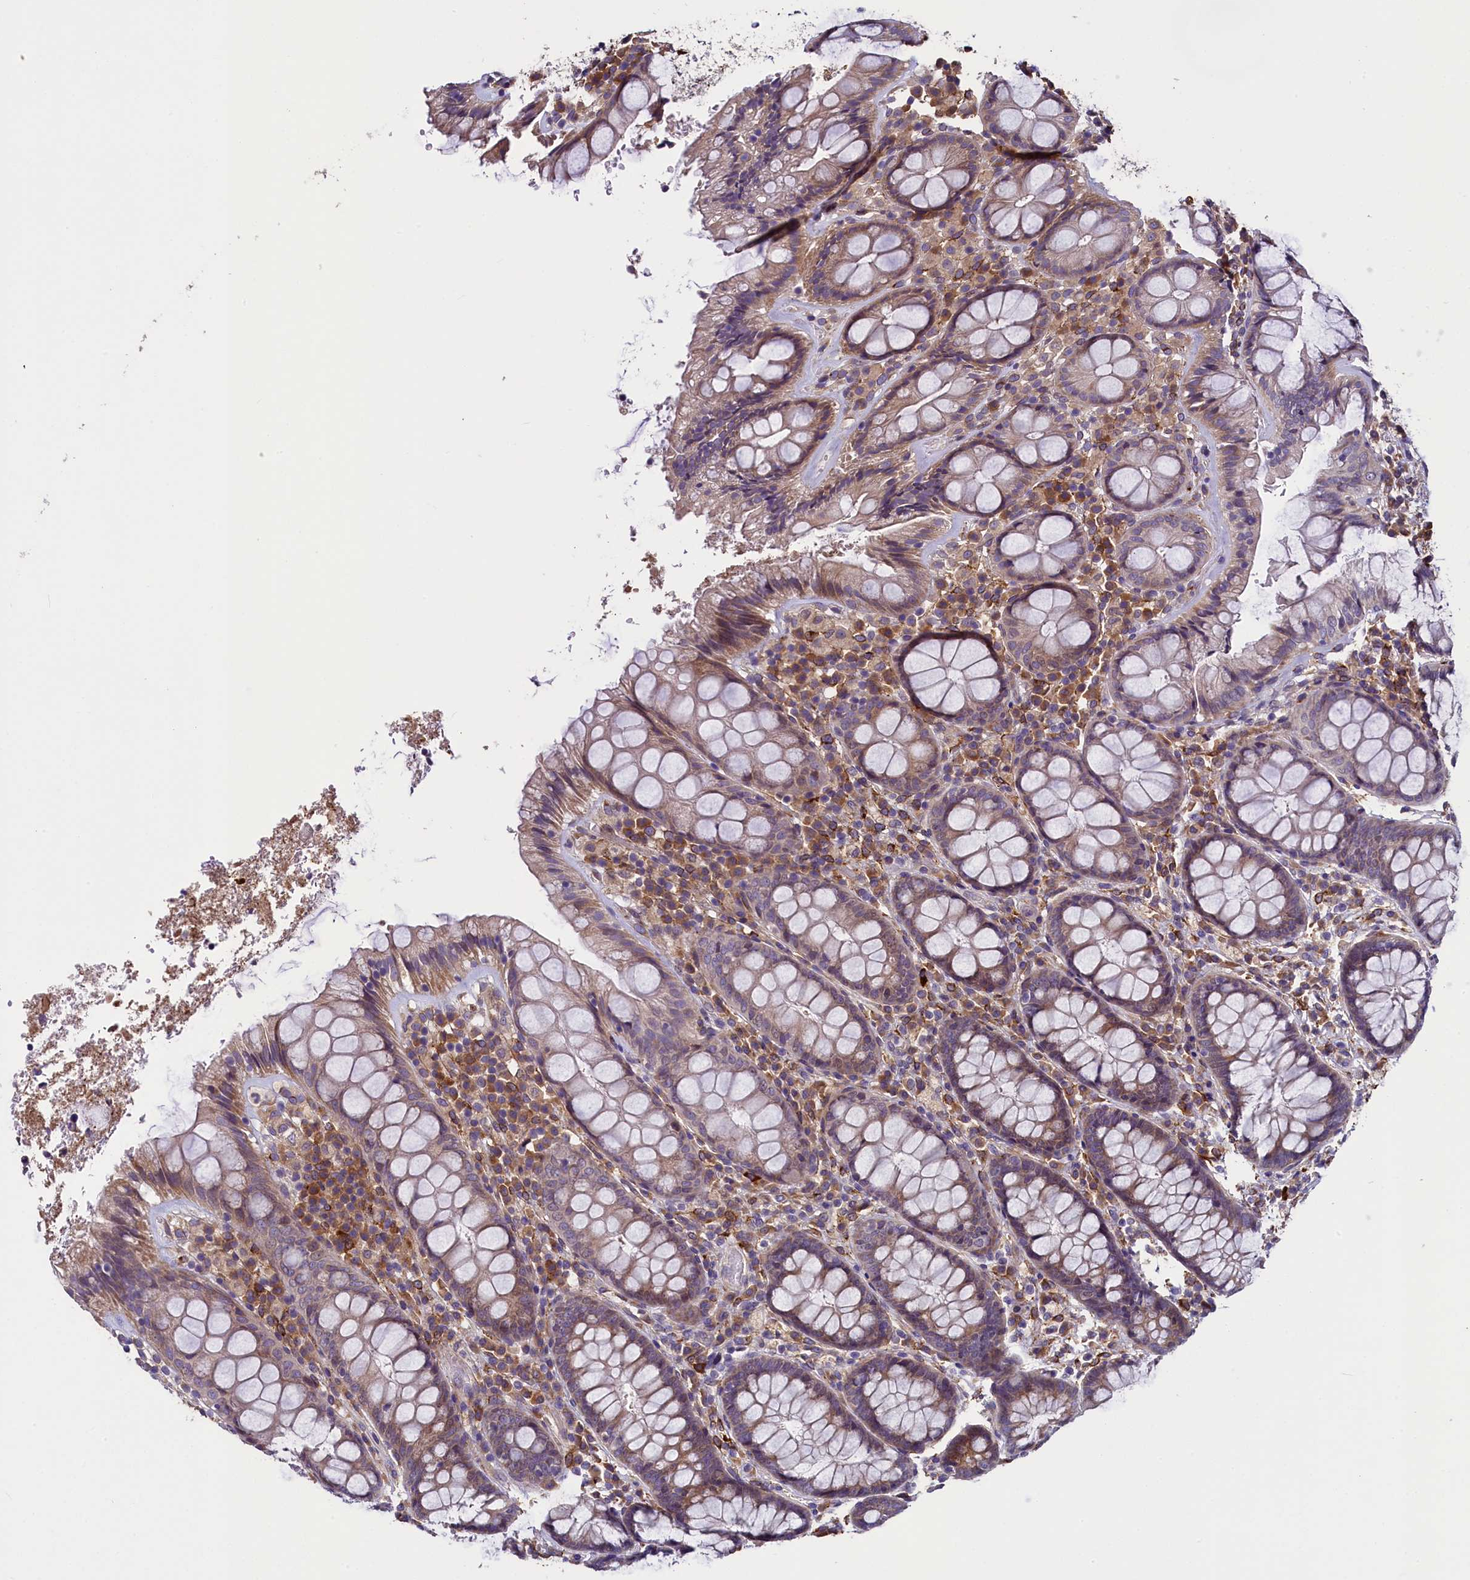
{"staining": {"intensity": "weak", "quantity": "25%-75%", "location": "cytoplasmic/membranous"}, "tissue": "rectum", "cell_type": "Glandular cells", "image_type": "normal", "snomed": [{"axis": "morphology", "description": "Normal tissue, NOS"}, {"axis": "topography", "description": "Rectum"}], "caption": "The image demonstrates immunohistochemical staining of unremarkable rectum. There is weak cytoplasmic/membranous staining is identified in approximately 25%-75% of glandular cells. (DAB IHC, brown staining for protein, blue staining for nuclei).", "gene": "MRC2", "patient": {"sex": "male", "age": 83}}